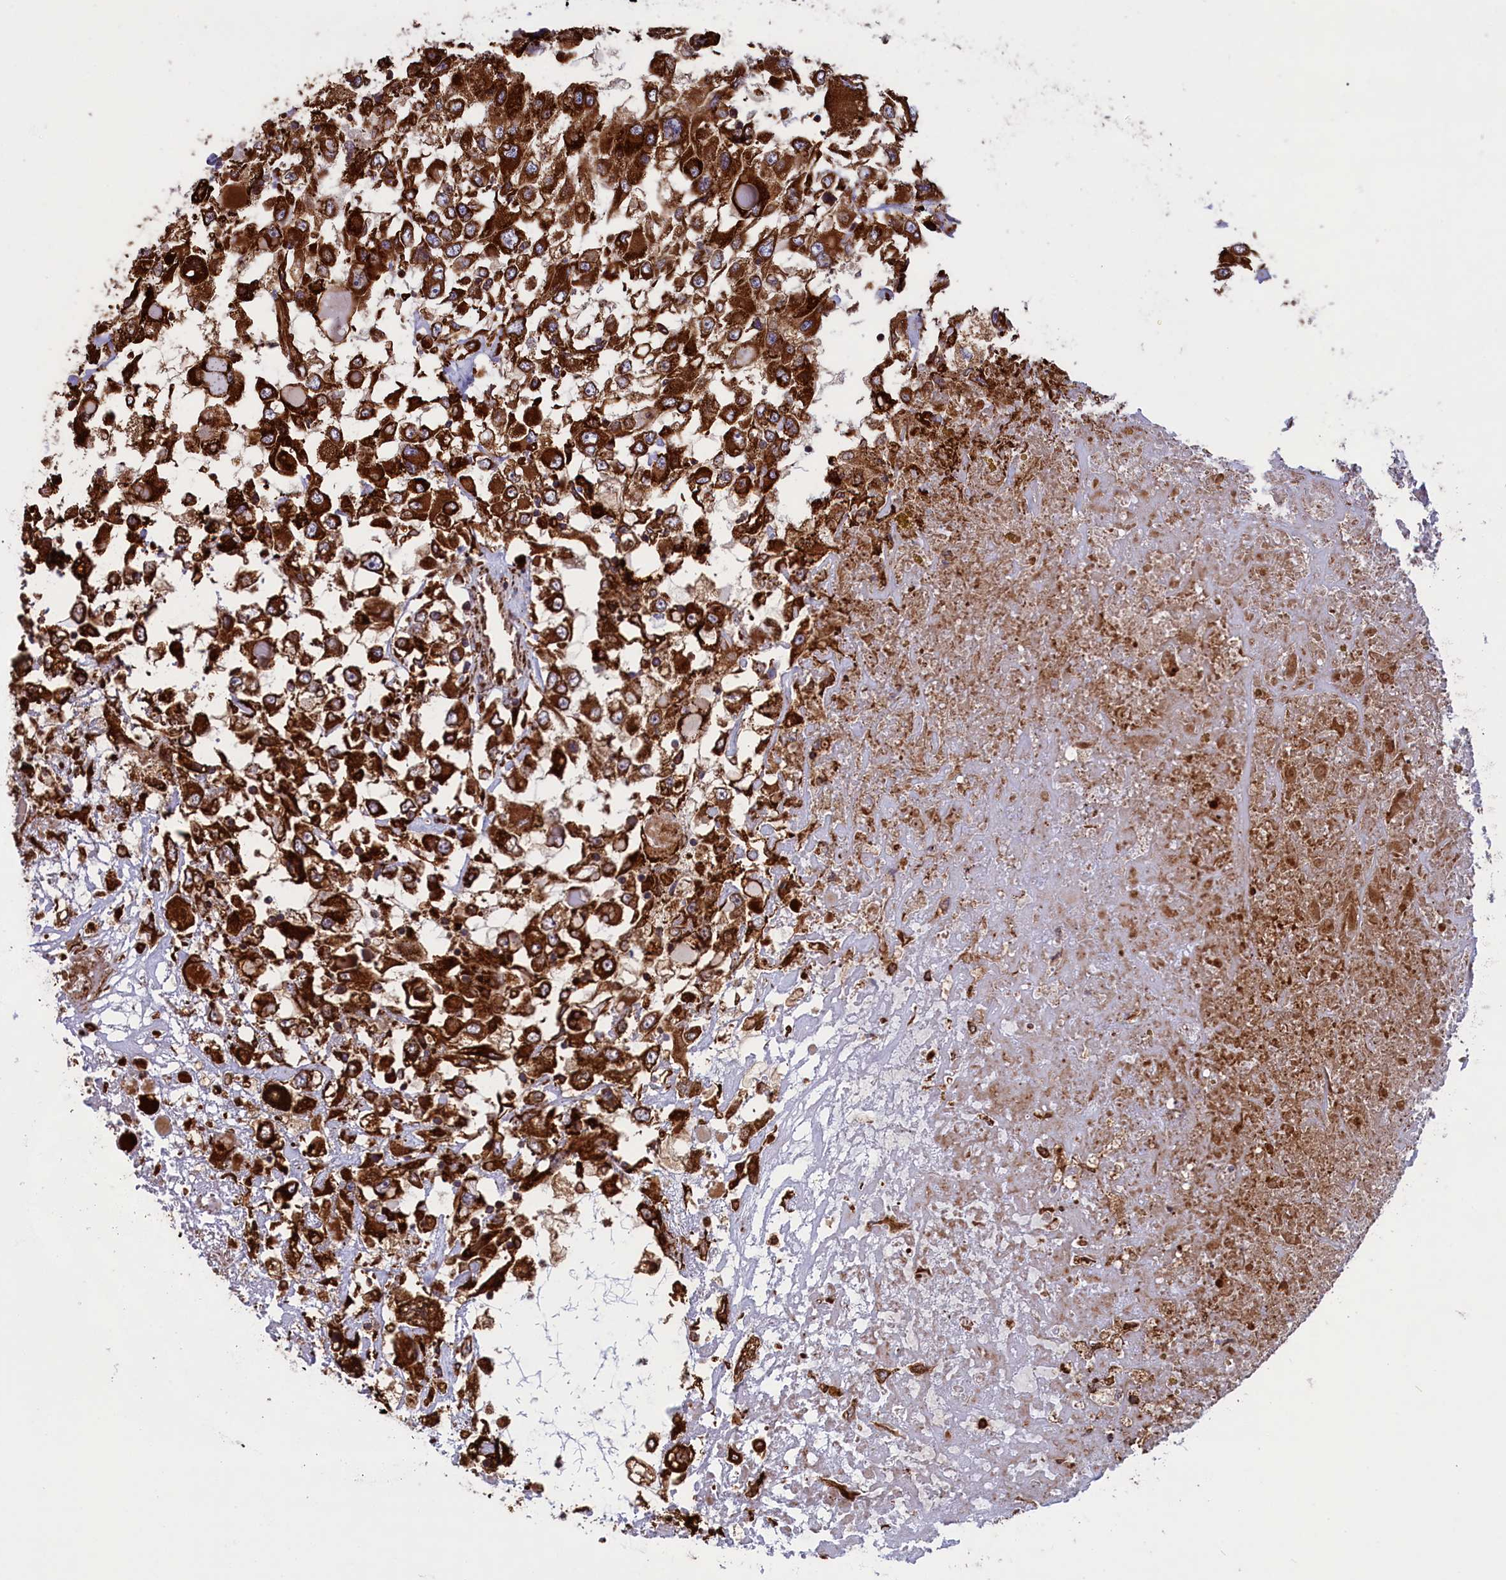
{"staining": {"intensity": "strong", "quantity": ">75%", "location": "cytoplasmic/membranous"}, "tissue": "renal cancer", "cell_type": "Tumor cells", "image_type": "cancer", "snomed": [{"axis": "morphology", "description": "Adenocarcinoma, NOS"}, {"axis": "topography", "description": "Kidney"}], "caption": "Renal cancer was stained to show a protein in brown. There is high levels of strong cytoplasmic/membranous staining in approximately >75% of tumor cells.", "gene": "PLA2G4C", "patient": {"sex": "female", "age": 52}}